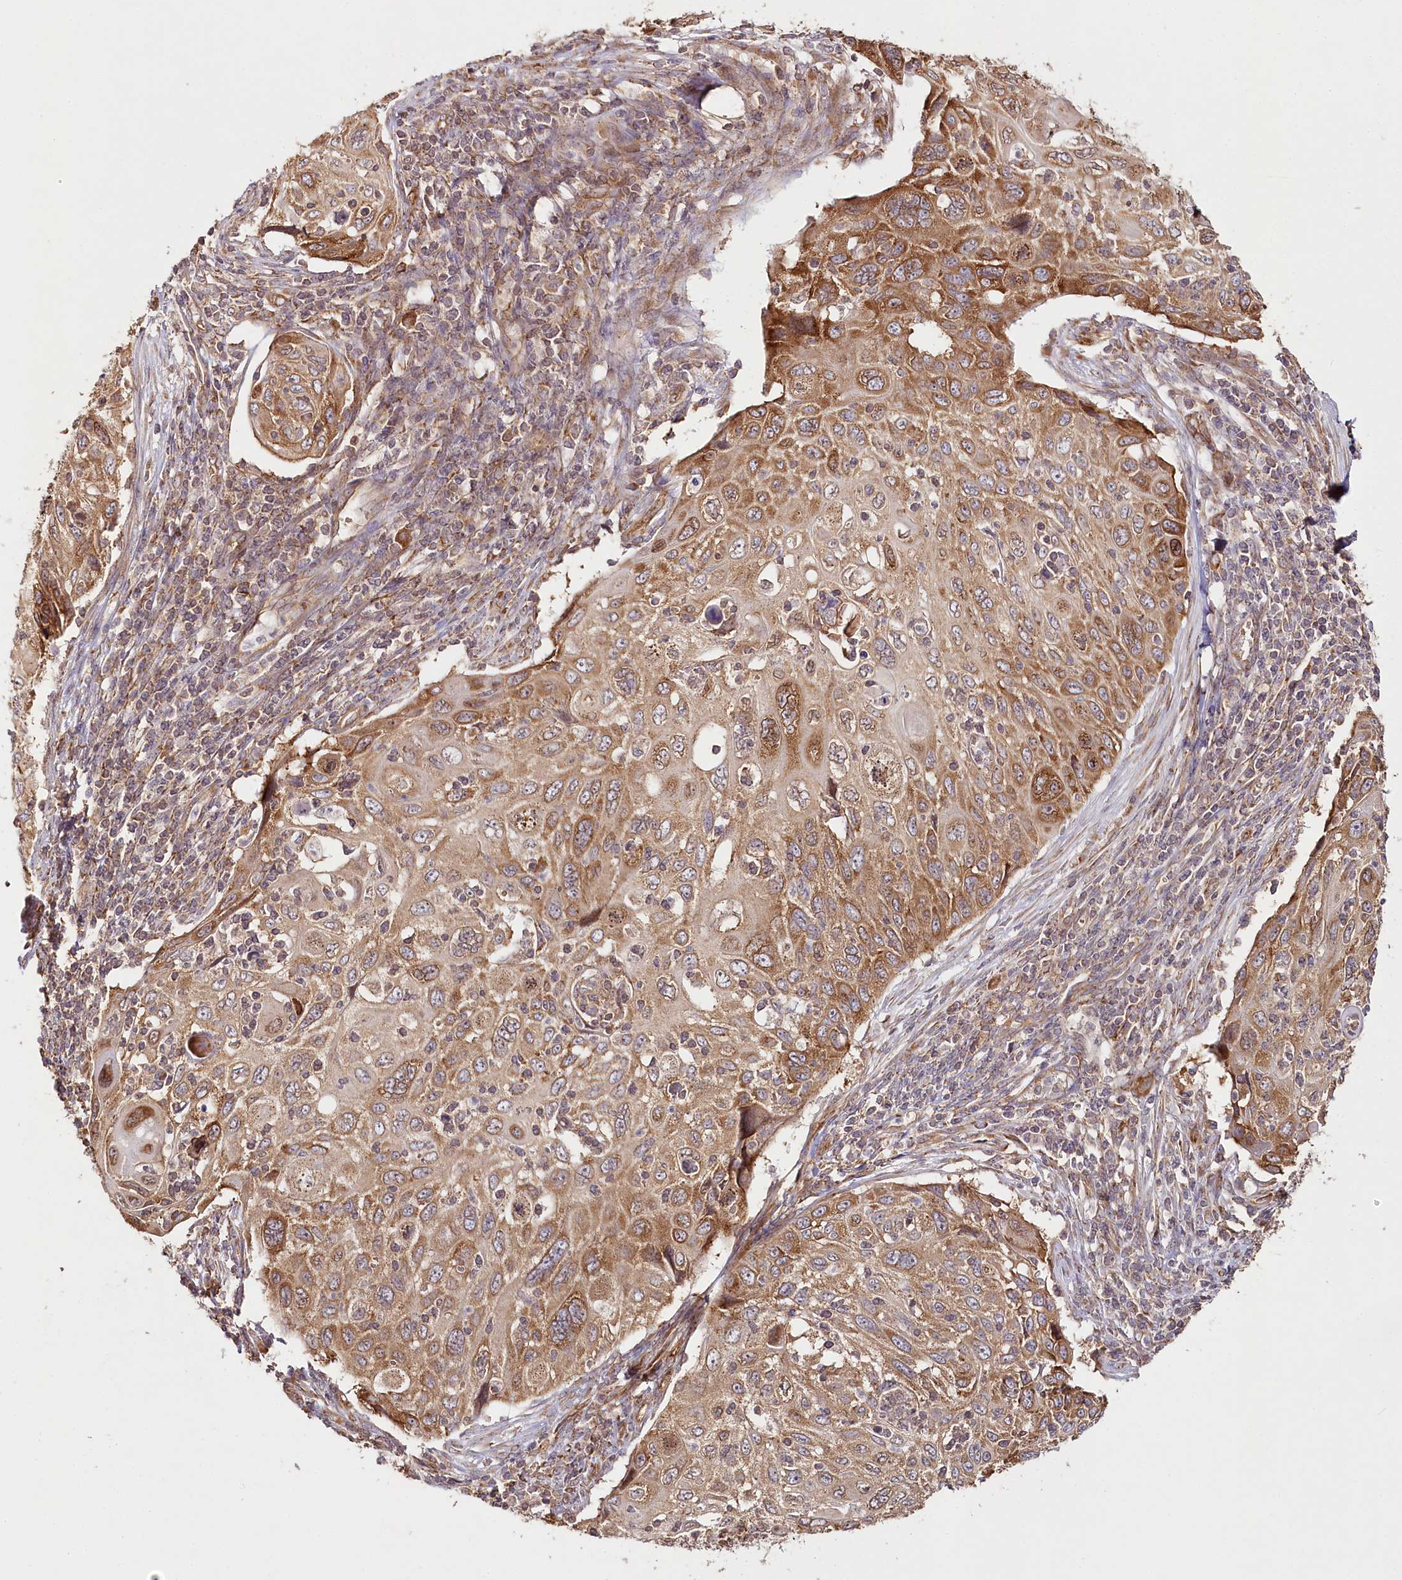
{"staining": {"intensity": "moderate", "quantity": ">75%", "location": "cytoplasmic/membranous"}, "tissue": "cervical cancer", "cell_type": "Tumor cells", "image_type": "cancer", "snomed": [{"axis": "morphology", "description": "Squamous cell carcinoma, NOS"}, {"axis": "topography", "description": "Cervix"}], "caption": "A photomicrograph of cervical squamous cell carcinoma stained for a protein shows moderate cytoplasmic/membranous brown staining in tumor cells.", "gene": "OTUD4", "patient": {"sex": "female", "age": 70}}